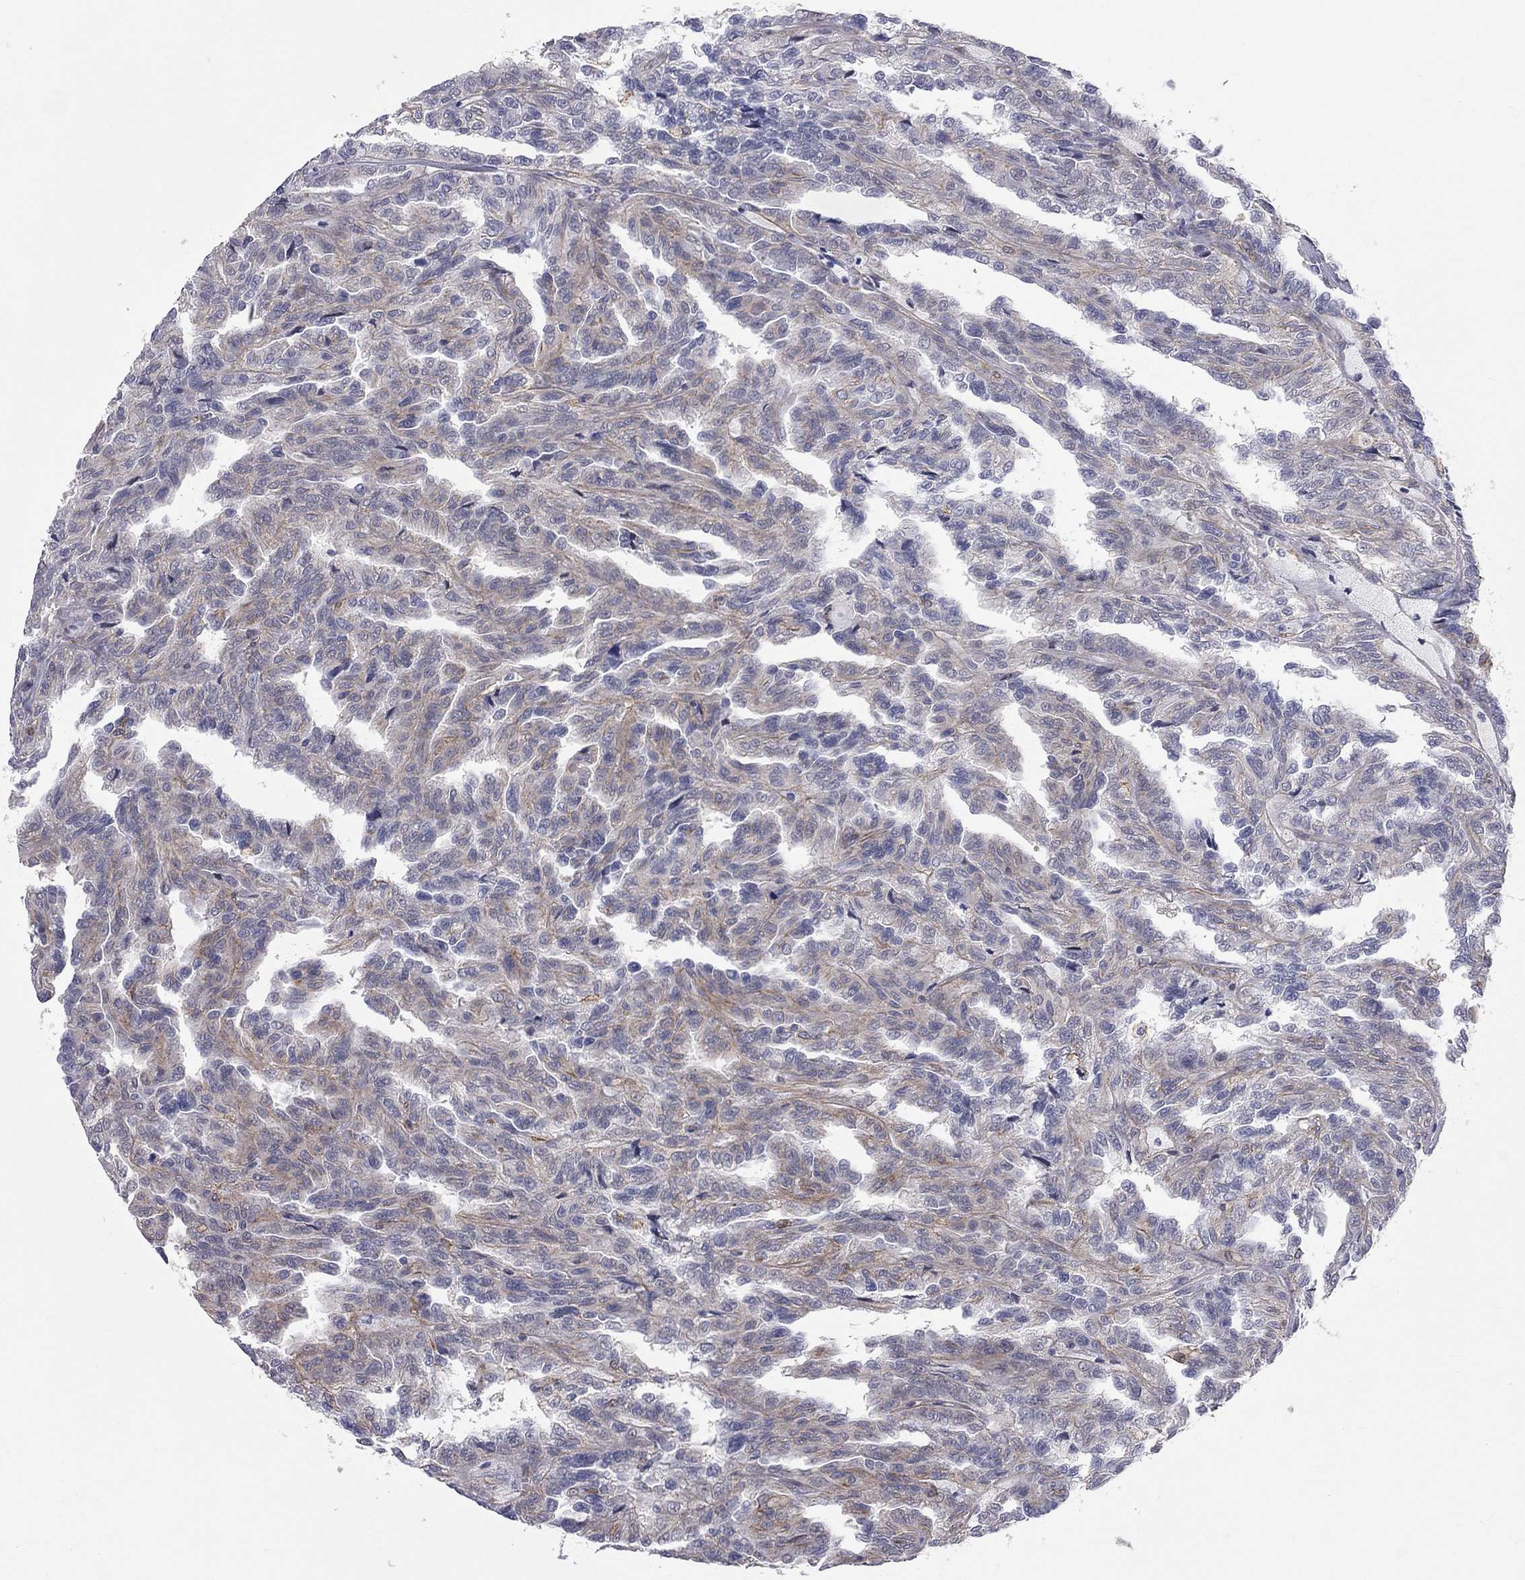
{"staining": {"intensity": "moderate", "quantity": "<25%", "location": "cytoplasmic/membranous"}, "tissue": "renal cancer", "cell_type": "Tumor cells", "image_type": "cancer", "snomed": [{"axis": "morphology", "description": "Adenocarcinoma, NOS"}, {"axis": "topography", "description": "Kidney"}], "caption": "Immunohistochemical staining of human renal cancer reveals moderate cytoplasmic/membranous protein expression in approximately <25% of tumor cells.", "gene": "BICDL2", "patient": {"sex": "male", "age": 79}}